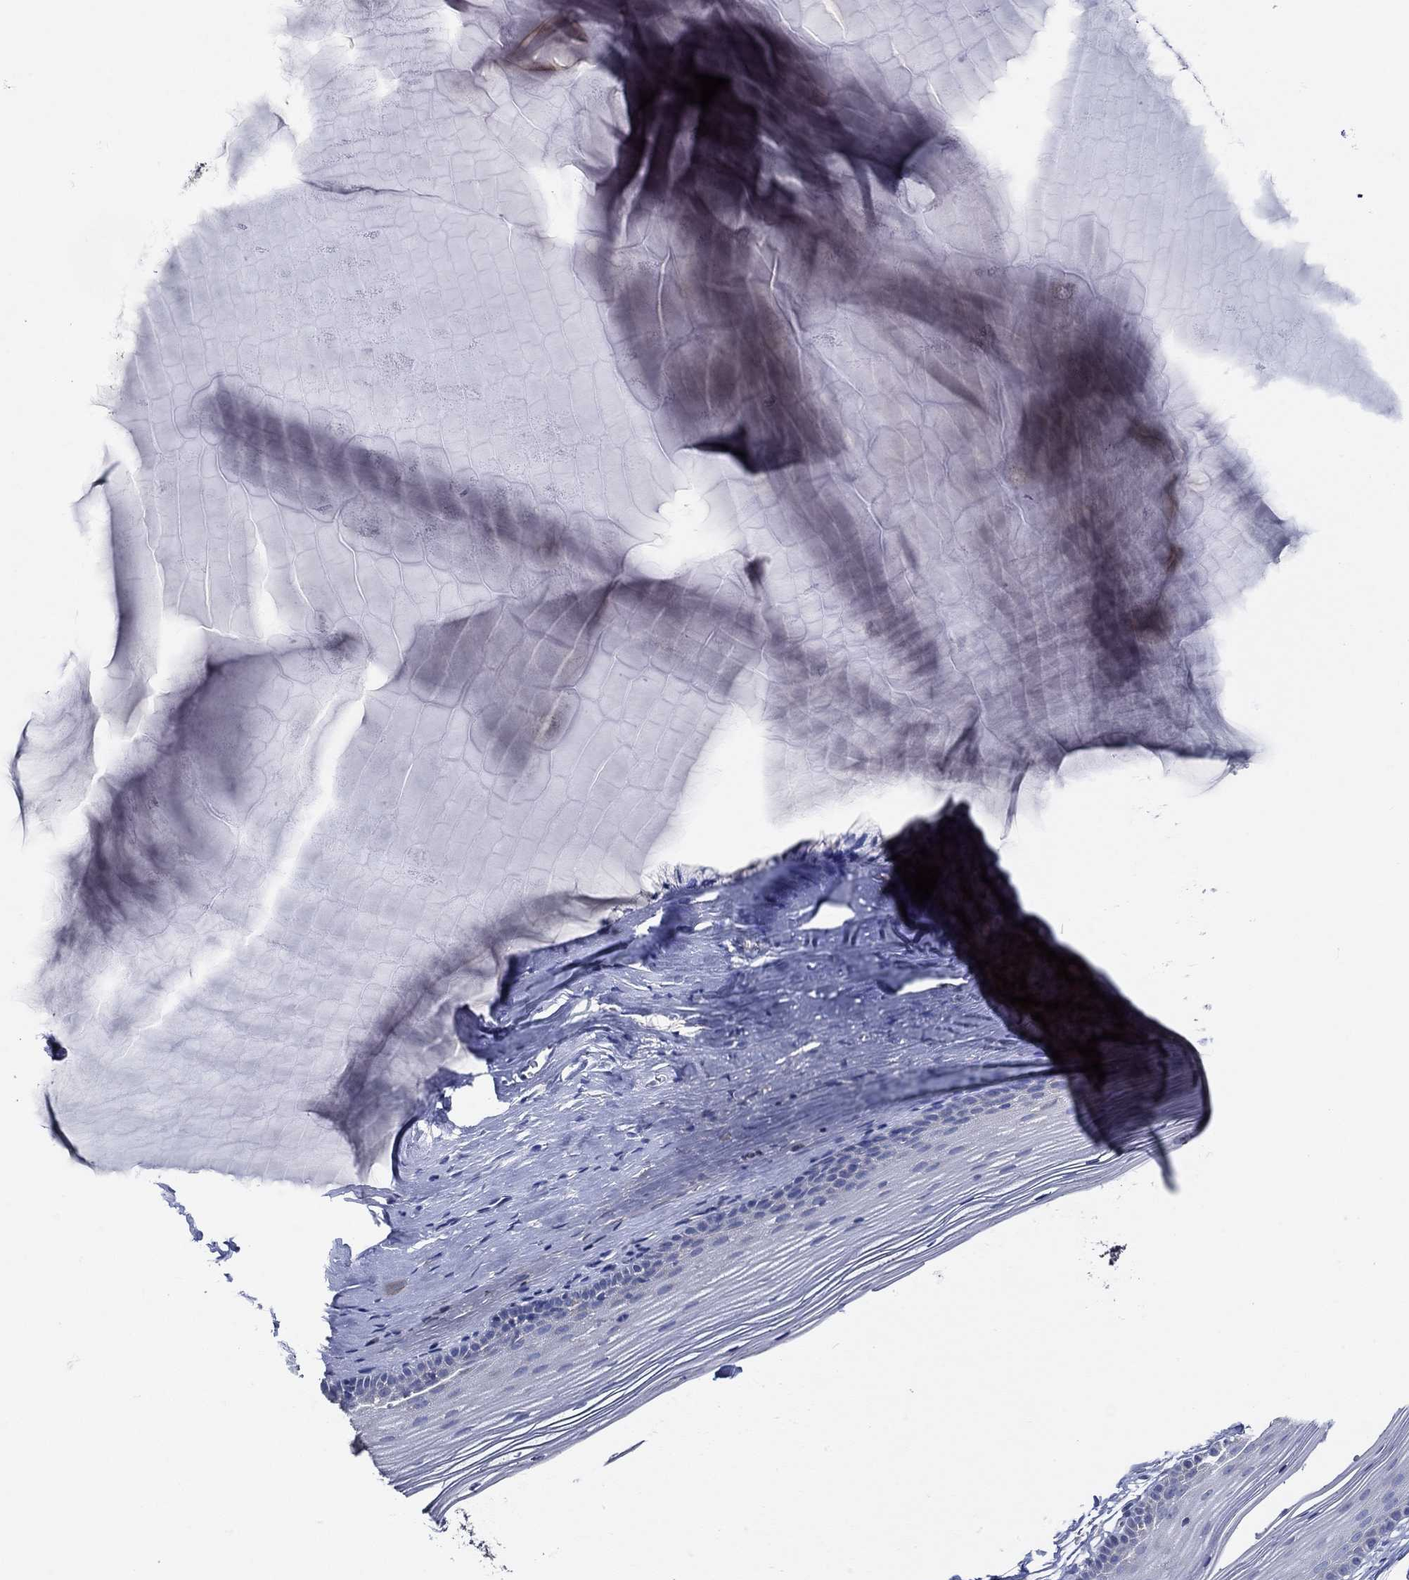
{"staining": {"intensity": "negative", "quantity": "none", "location": "none"}, "tissue": "cervix", "cell_type": "Glandular cells", "image_type": "normal", "snomed": [{"axis": "morphology", "description": "Normal tissue, NOS"}, {"axis": "topography", "description": "Cervix"}], "caption": "Cervix was stained to show a protein in brown. There is no significant positivity in glandular cells. Brightfield microscopy of immunohistochemistry (IHC) stained with DAB (3,3'-diaminobenzidine) (brown) and hematoxylin (blue), captured at high magnification.", "gene": "DOCK3", "patient": {"sex": "female", "age": 40}}